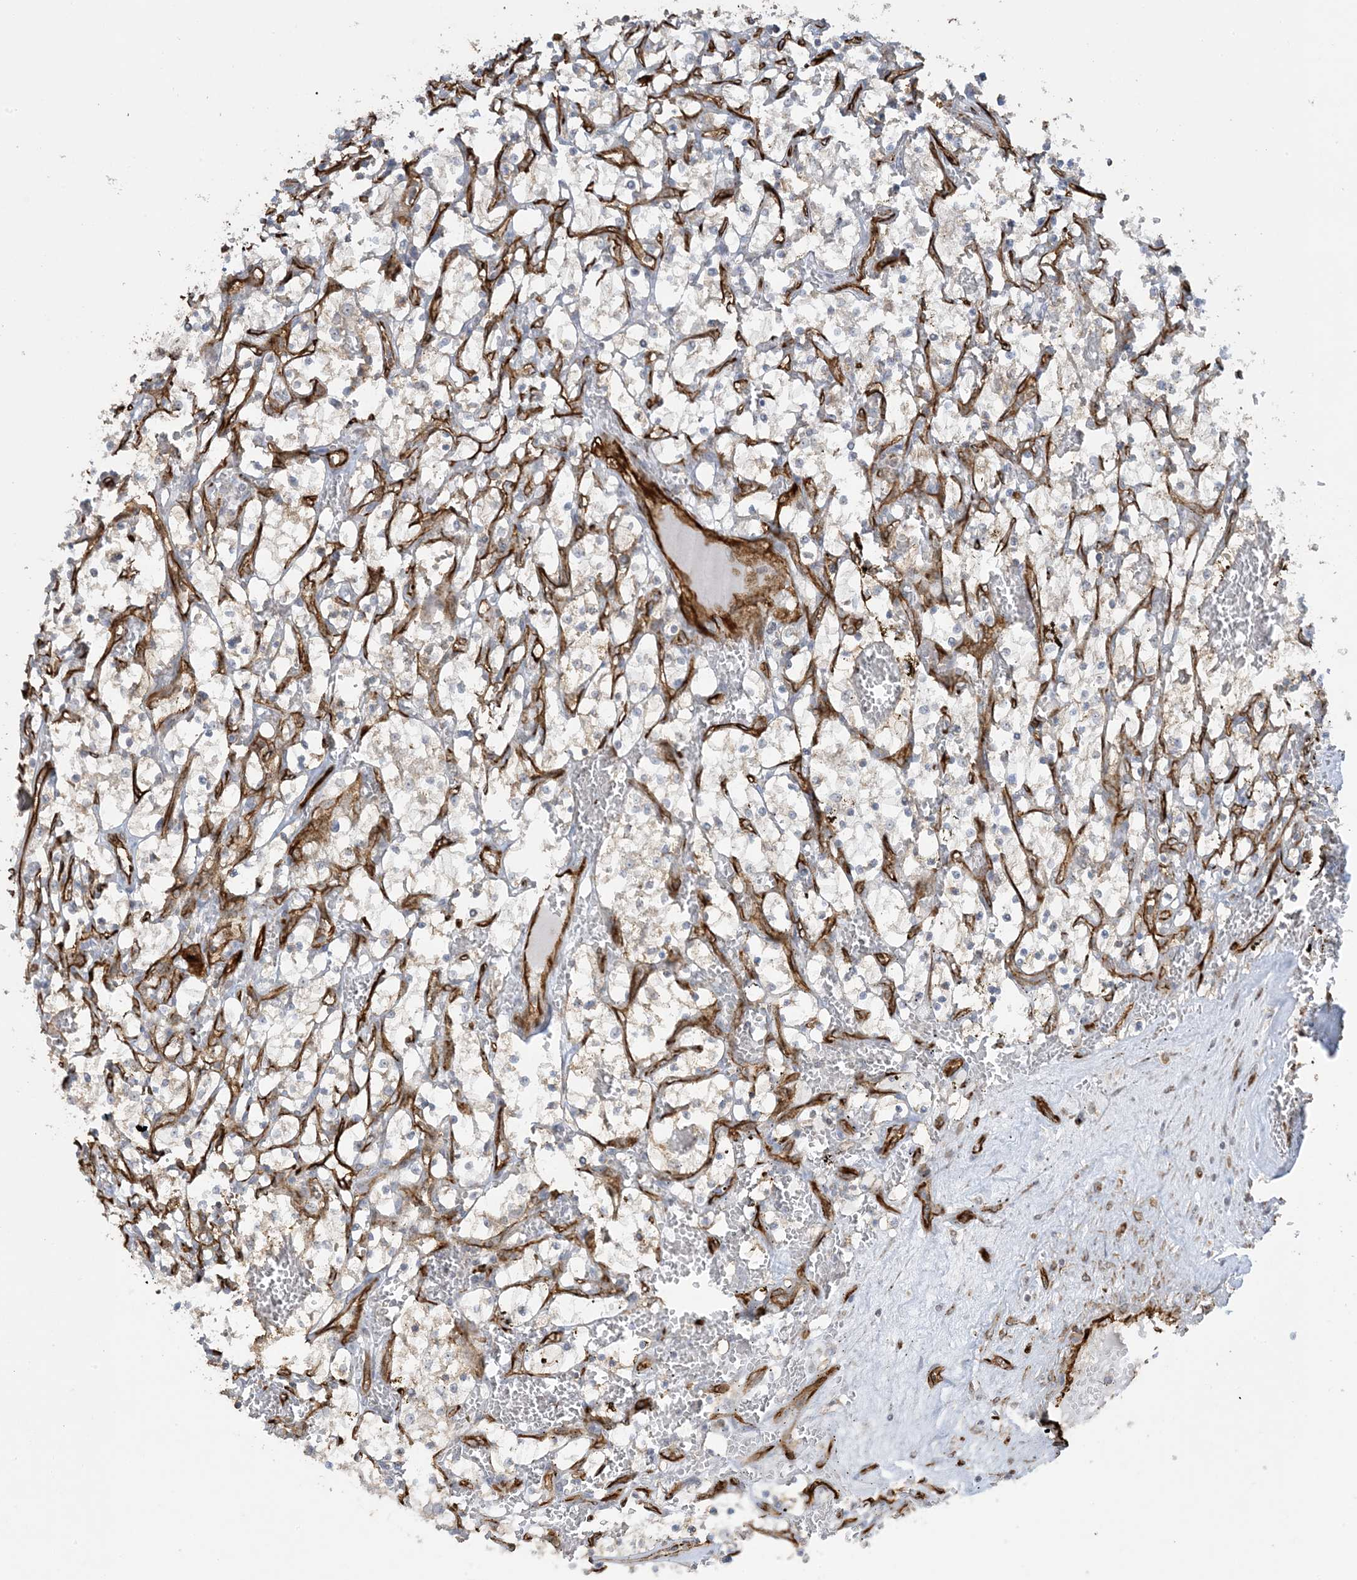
{"staining": {"intensity": "negative", "quantity": "none", "location": "none"}, "tissue": "renal cancer", "cell_type": "Tumor cells", "image_type": "cancer", "snomed": [{"axis": "morphology", "description": "Adenocarcinoma, NOS"}, {"axis": "topography", "description": "Kidney"}], "caption": "Immunohistochemical staining of renal adenocarcinoma displays no significant positivity in tumor cells.", "gene": "AGA", "patient": {"sex": "female", "age": 69}}